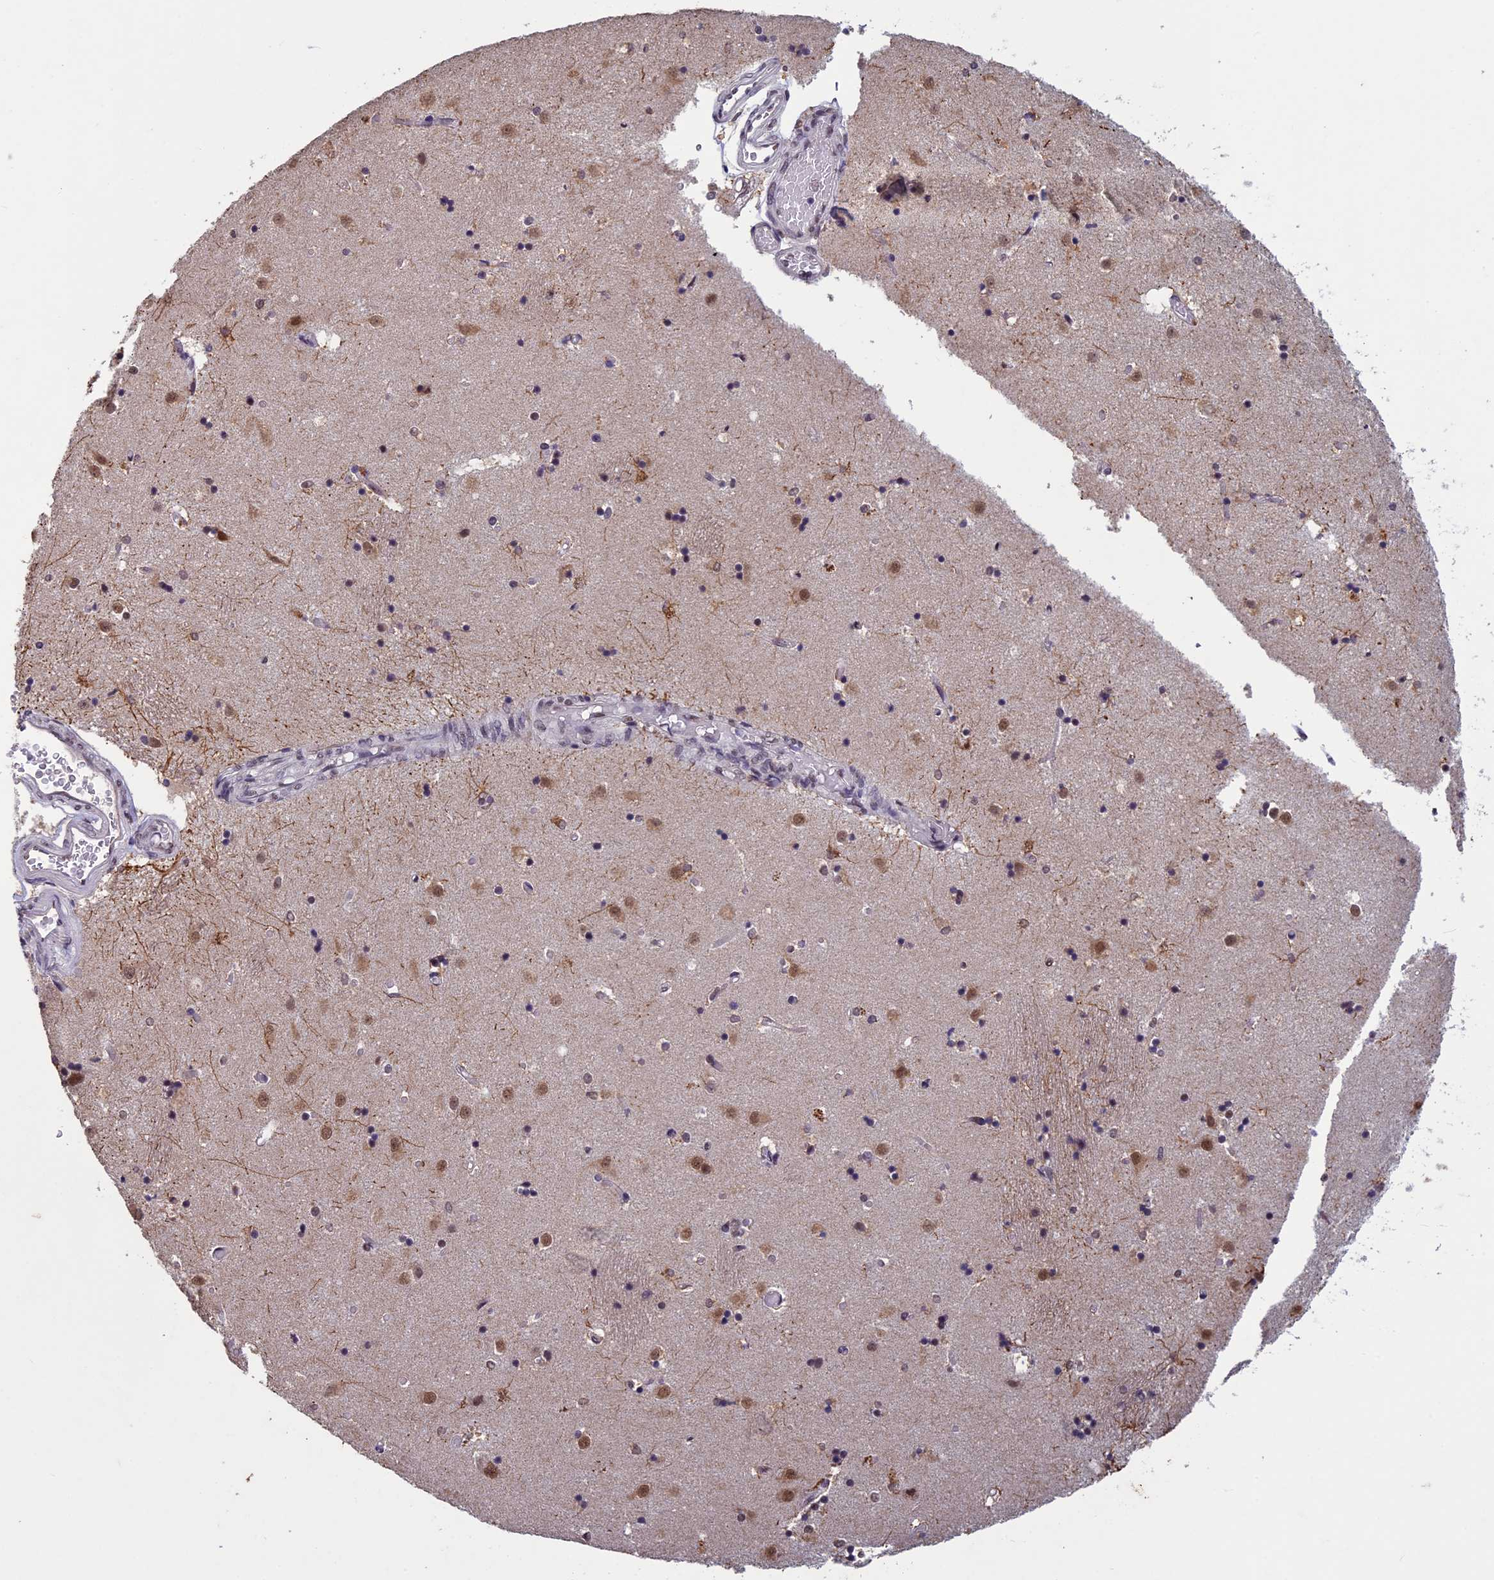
{"staining": {"intensity": "weak", "quantity": "<25%", "location": "nuclear"}, "tissue": "caudate", "cell_type": "Glial cells", "image_type": "normal", "snomed": [{"axis": "morphology", "description": "Normal tissue, NOS"}, {"axis": "topography", "description": "Lateral ventricle wall"}], "caption": "This image is of unremarkable caudate stained with immunohistochemistry (IHC) to label a protein in brown with the nuclei are counter-stained blue. There is no expression in glial cells. Nuclei are stained in blue.", "gene": "RNF40", "patient": {"sex": "female", "age": 52}}